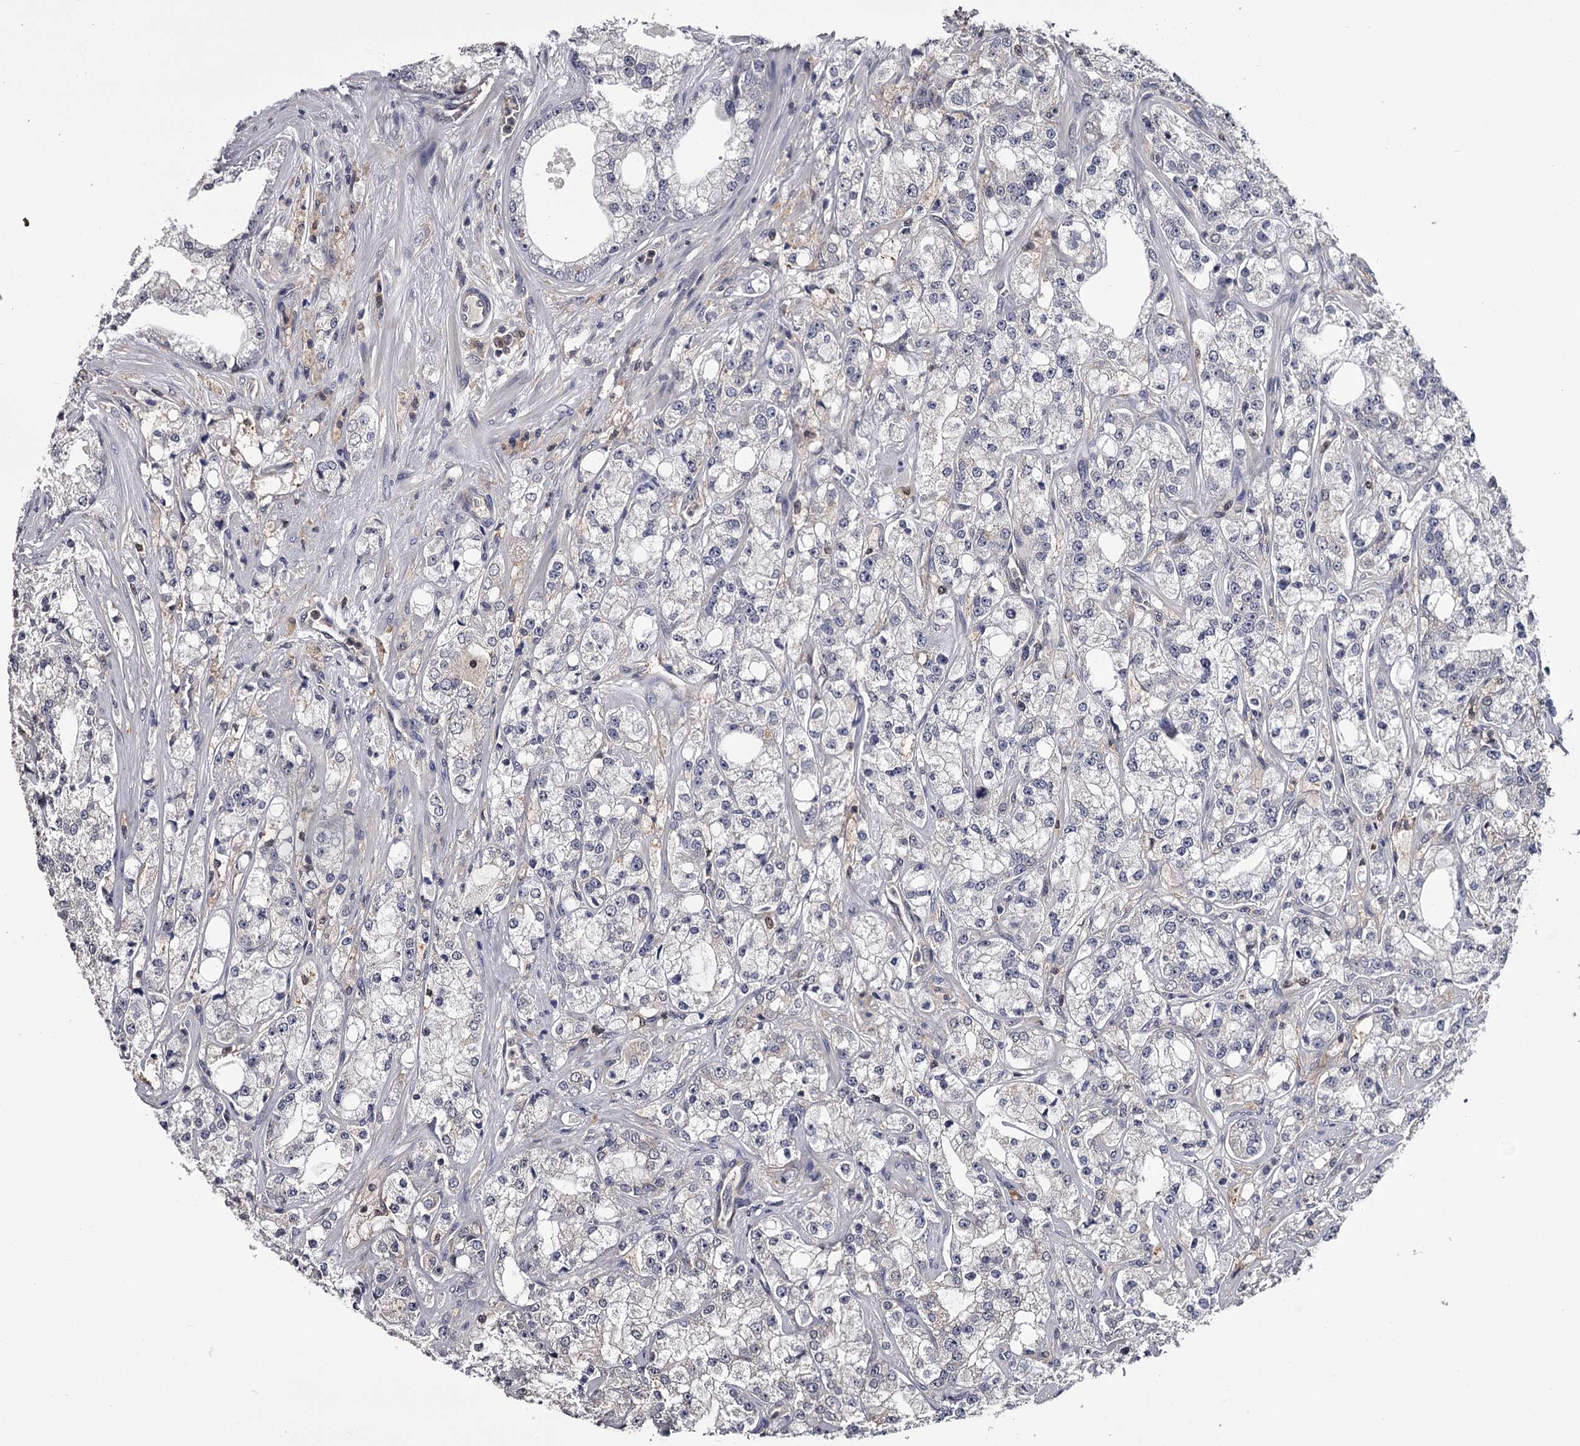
{"staining": {"intensity": "negative", "quantity": "none", "location": "none"}, "tissue": "prostate cancer", "cell_type": "Tumor cells", "image_type": "cancer", "snomed": [{"axis": "morphology", "description": "Adenocarcinoma, High grade"}, {"axis": "topography", "description": "Prostate"}], "caption": "Protein analysis of prostate cancer demonstrates no significant expression in tumor cells.", "gene": "GSTO1", "patient": {"sex": "male", "age": 64}}